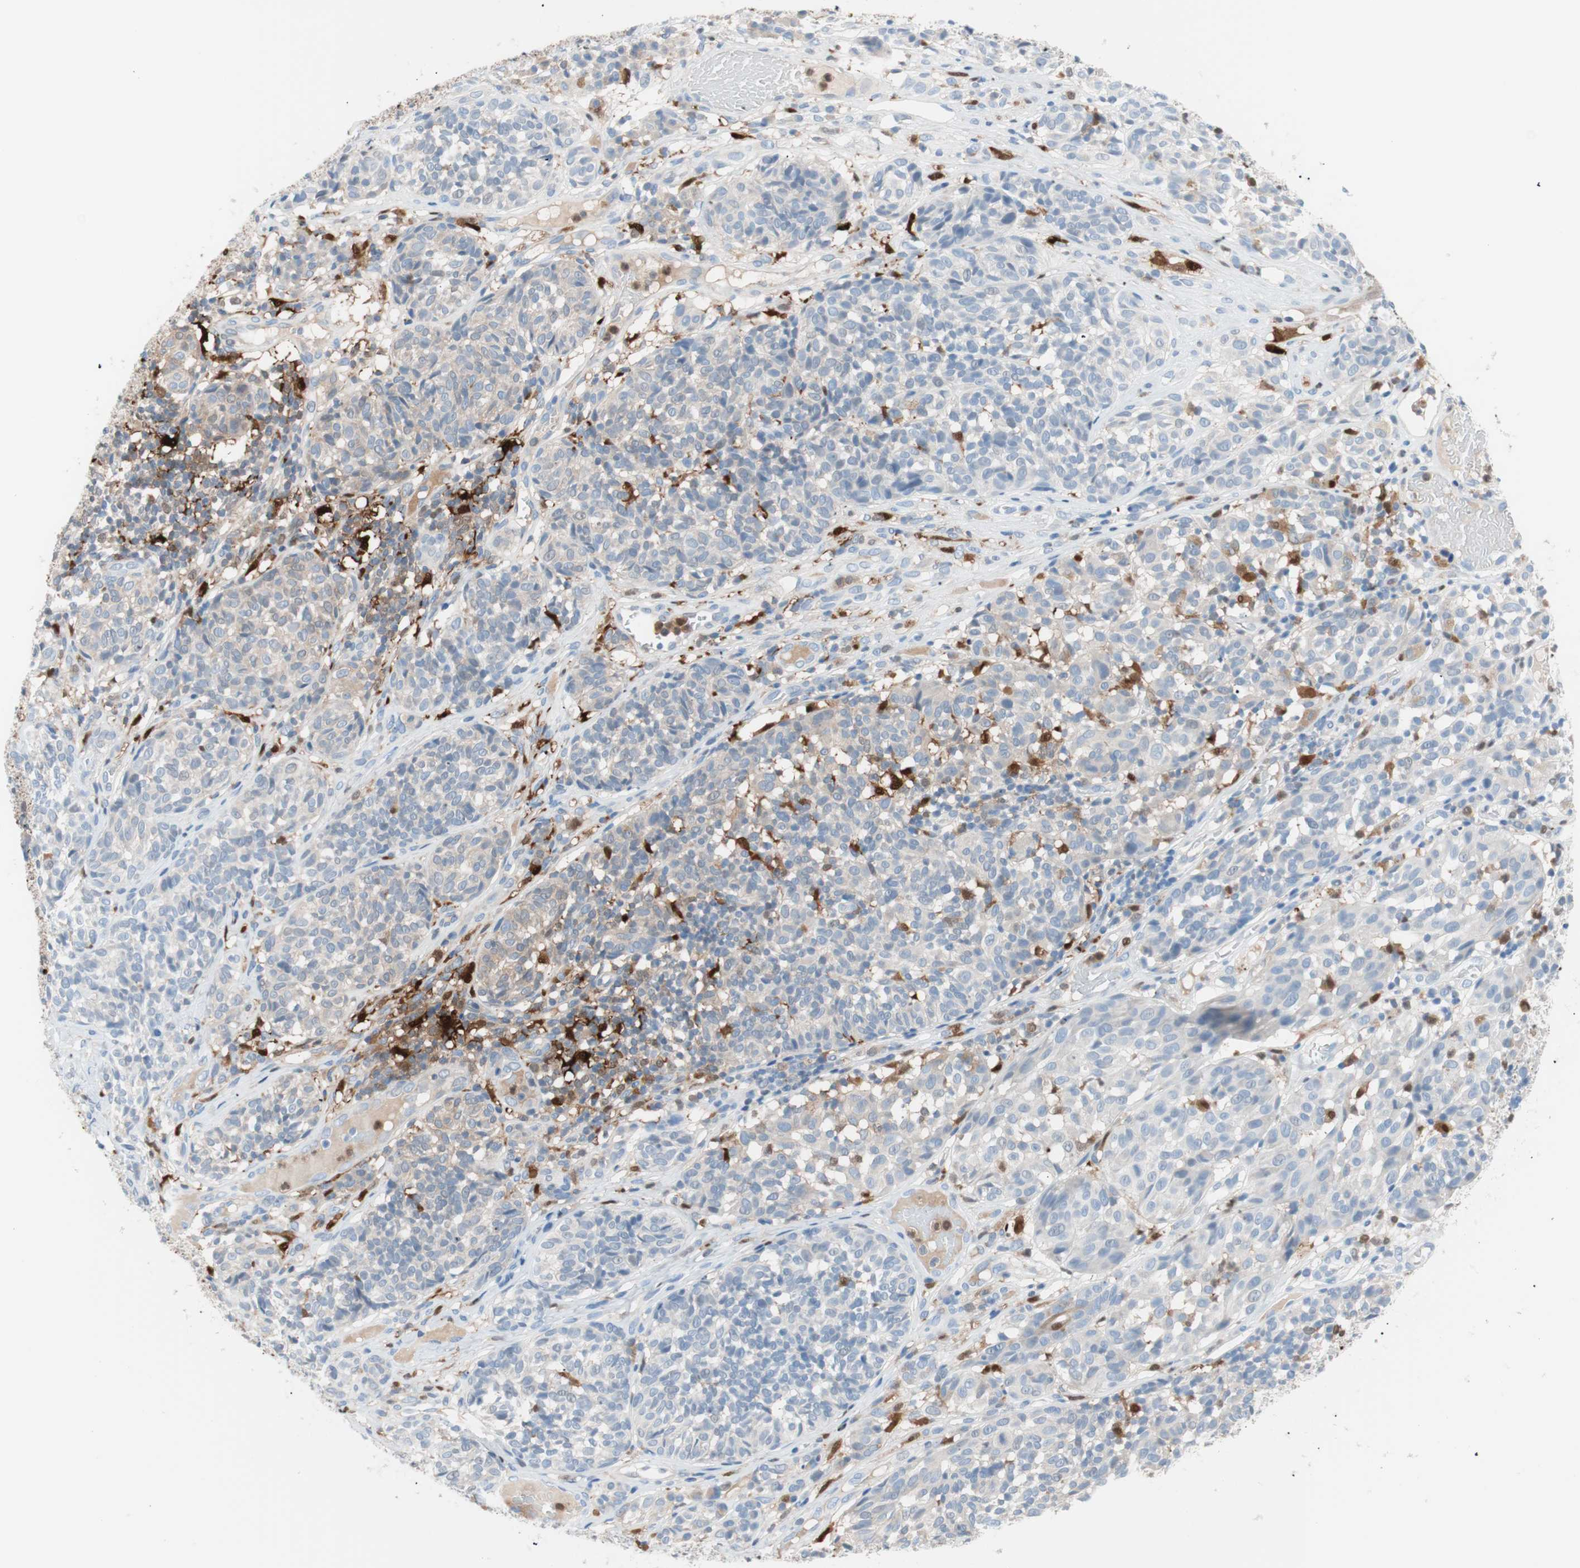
{"staining": {"intensity": "weak", "quantity": "<25%", "location": "cytoplasmic/membranous"}, "tissue": "melanoma", "cell_type": "Tumor cells", "image_type": "cancer", "snomed": [{"axis": "morphology", "description": "Malignant melanoma, NOS"}, {"axis": "topography", "description": "Skin"}], "caption": "Image shows no protein staining in tumor cells of malignant melanoma tissue.", "gene": "IL18", "patient": {"sex": "female", "age": 46}}